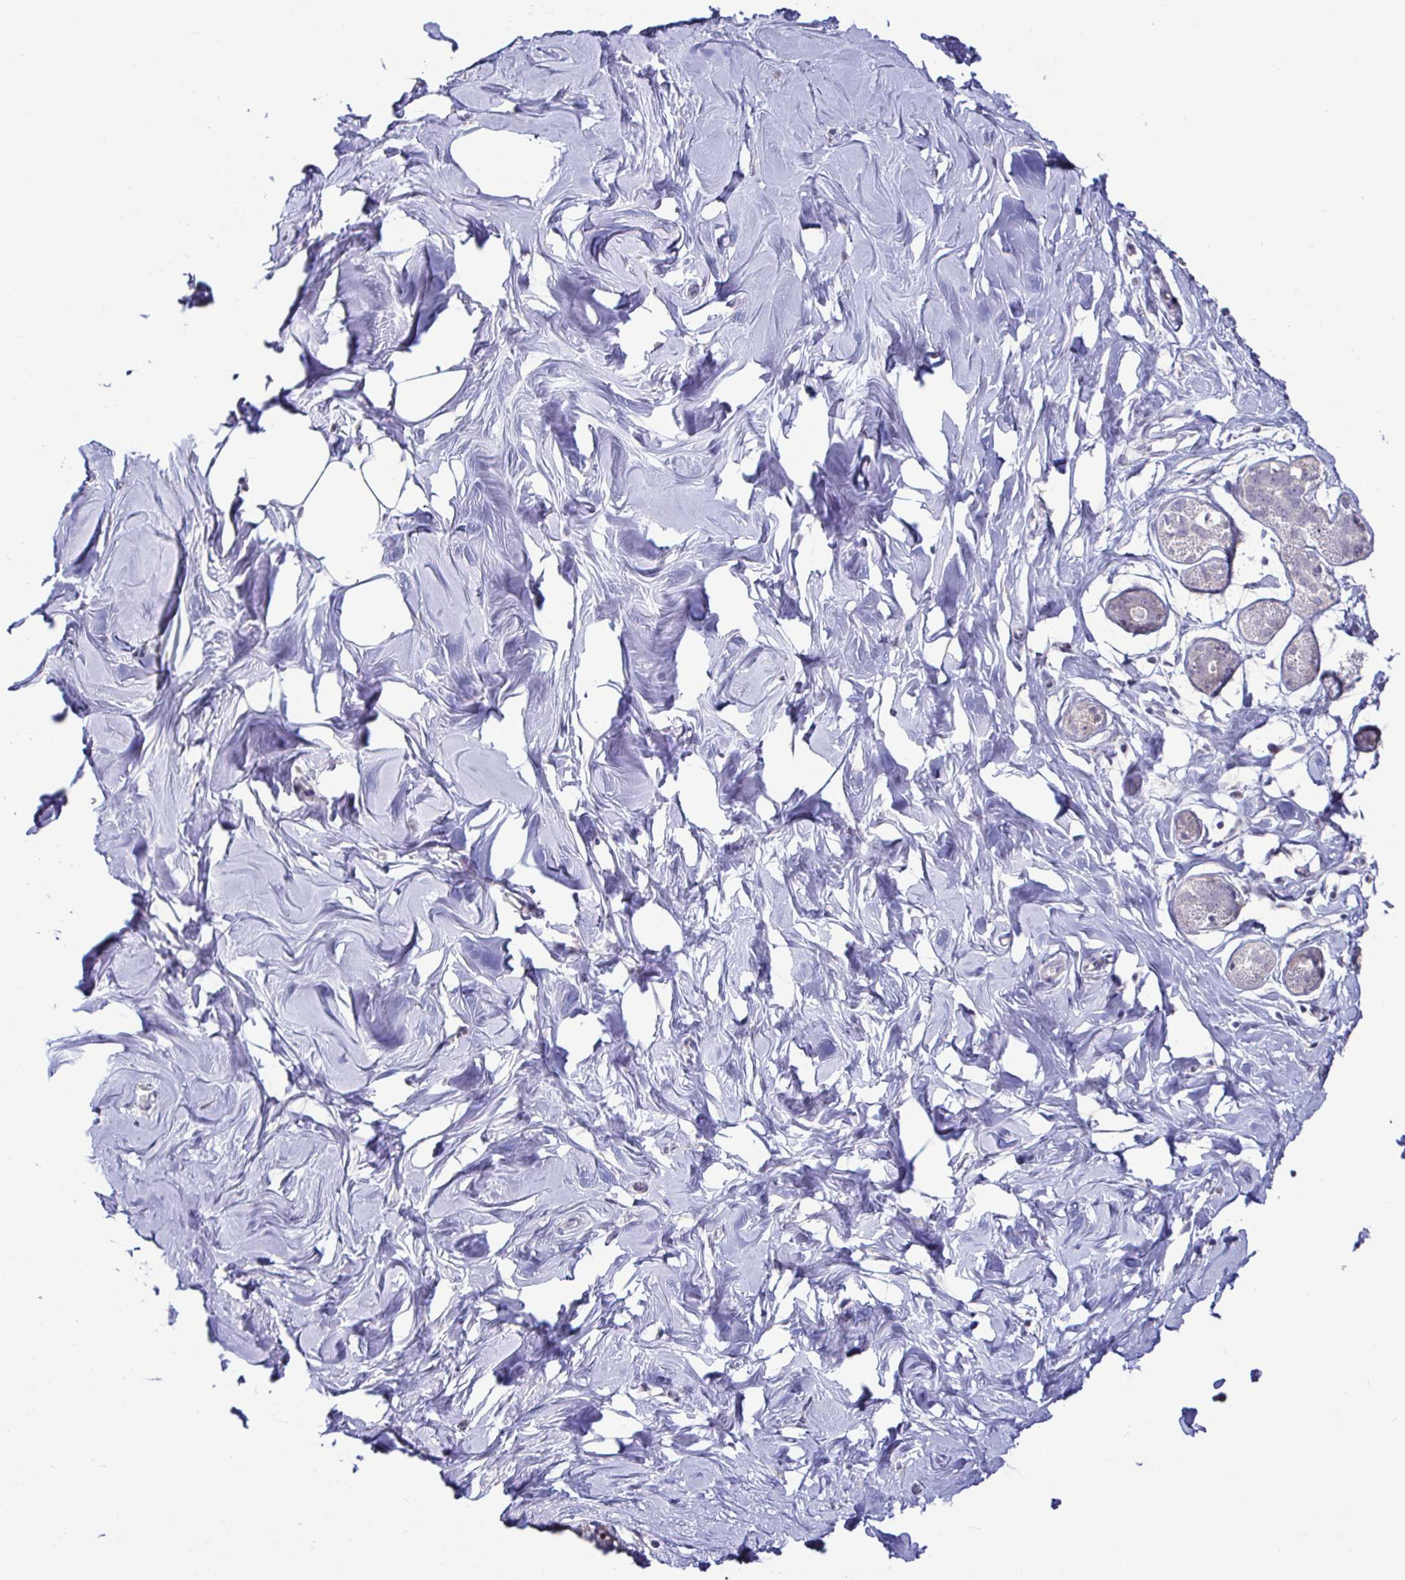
{"staining": {"intensity": "negative", "quantity": "none", "location": "none"}, "tissue": "breast", "cell_type": "Adipocytes", "image_type": "normal", "snomed": [{"axis": "morphology", "description": "Normal tissue, NOS"}, {"axis": "topography", "description": "Breast"}], "caption": "A high-resolution histopathology image shows immunohistochemistry staining of unremarkable breast, which reveals no significant positivity in adipocytes. (DAB (3,3'-diaminobenzidine) immunohistochemistry (IHC), high magnification).", "gene": "GSTM1", "patient": {"sex": "female", "age": 27}}